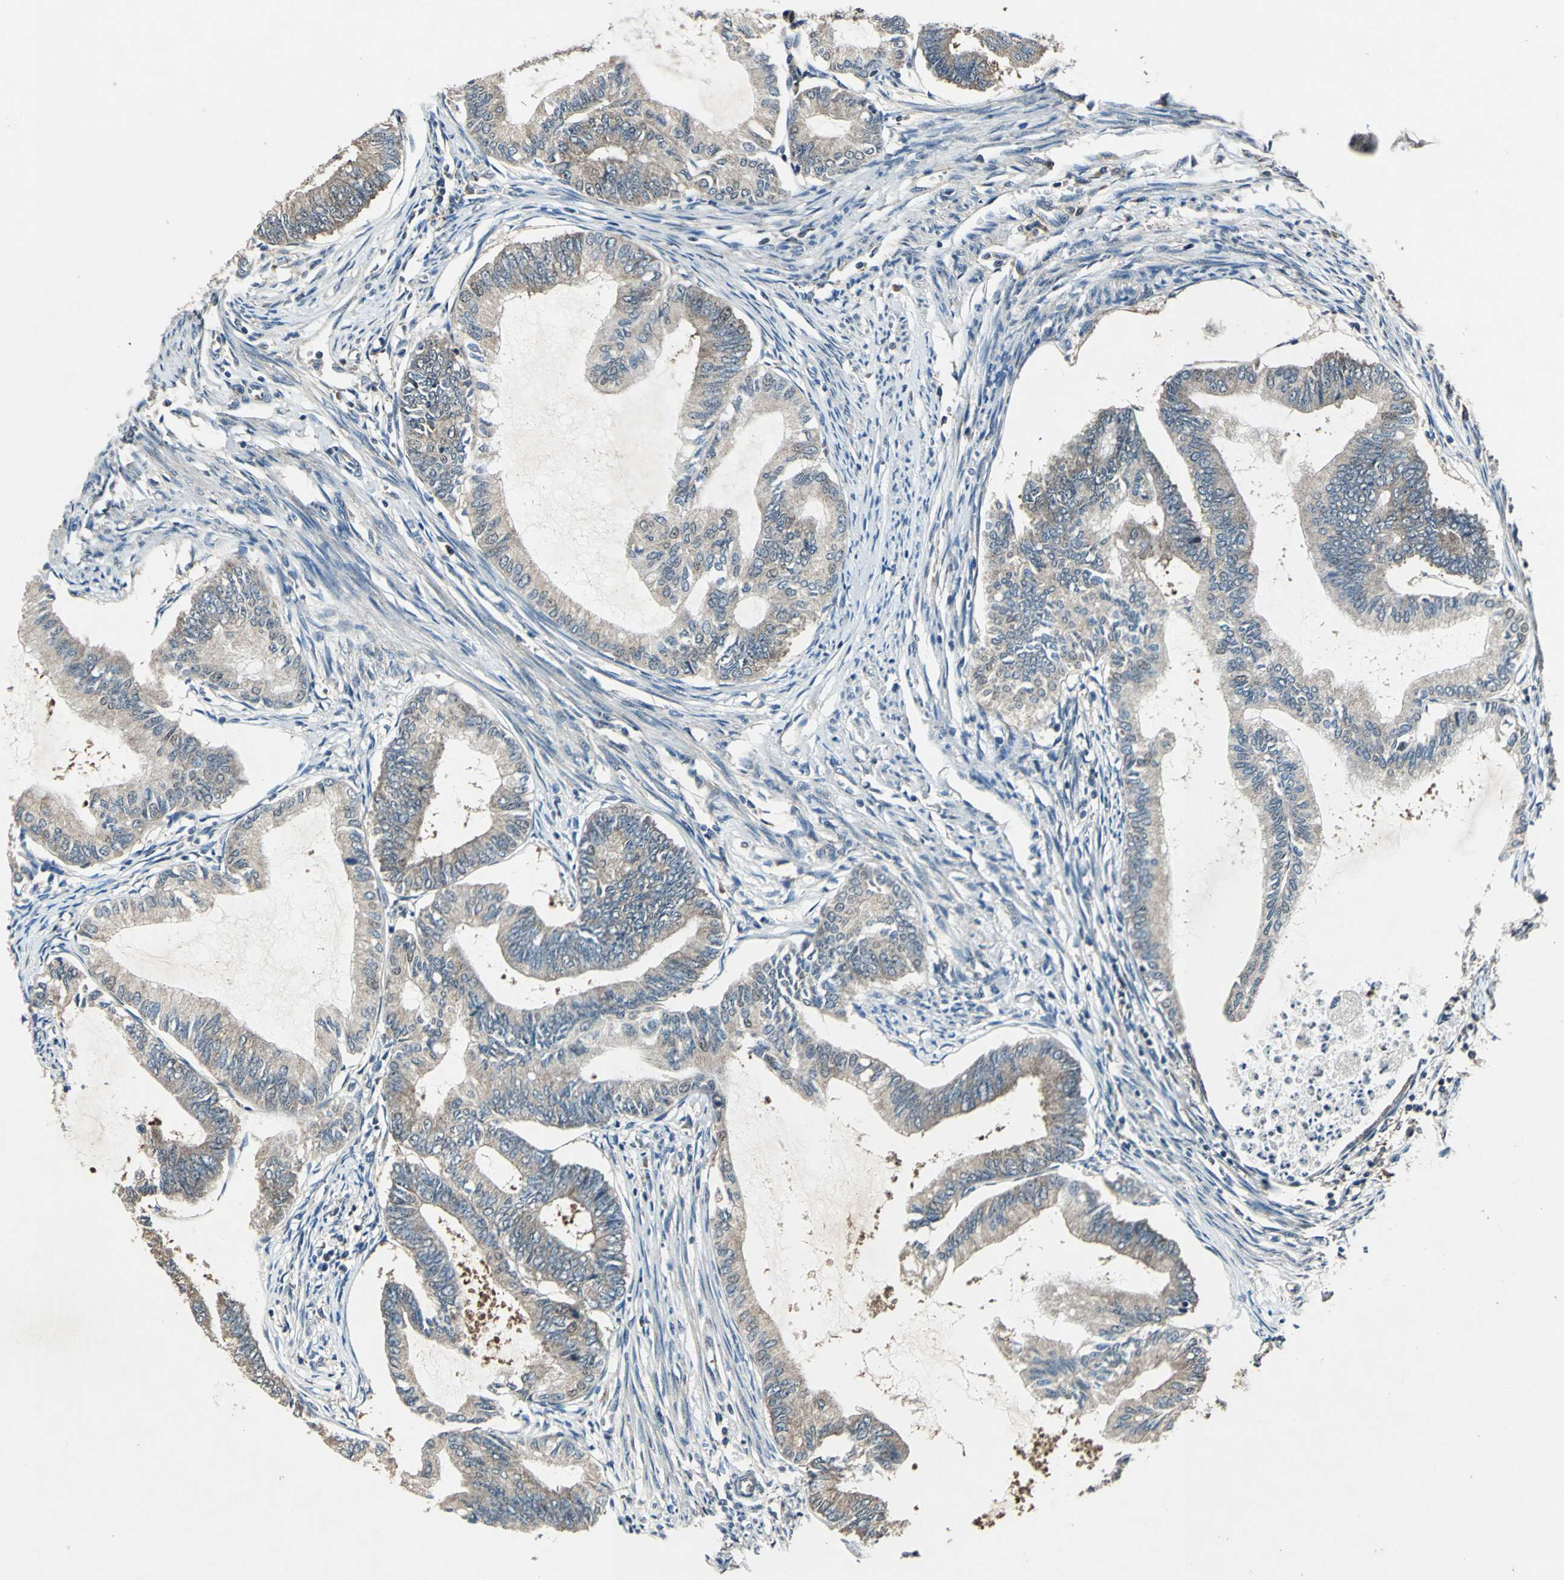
{"staining": {"intensity": "negative", "quantity": "none", "location": "none"}, "tissue": "endometrial cancer", "cell_type": "Tumor cells", "image_type": "cancer", "snomed": [{"axis": "morphology", "description": "Adenocarcinoma, NOS"}, {"axis": "topography", "description": "Endometrium"}], "caption": "Immunohistochemistry (IHC) of human endometrial adenocarcinoma shows no expression in tumor cells. Brightfield microscopy of immunohistochemistry (IHC) stained with DAB (3,3'-diaminobenzidine) (brown) and hematoxylin (blue), captured at high magnification.", "gene": "AHSA1", "patient": {"sex": "female", "age": 86}}